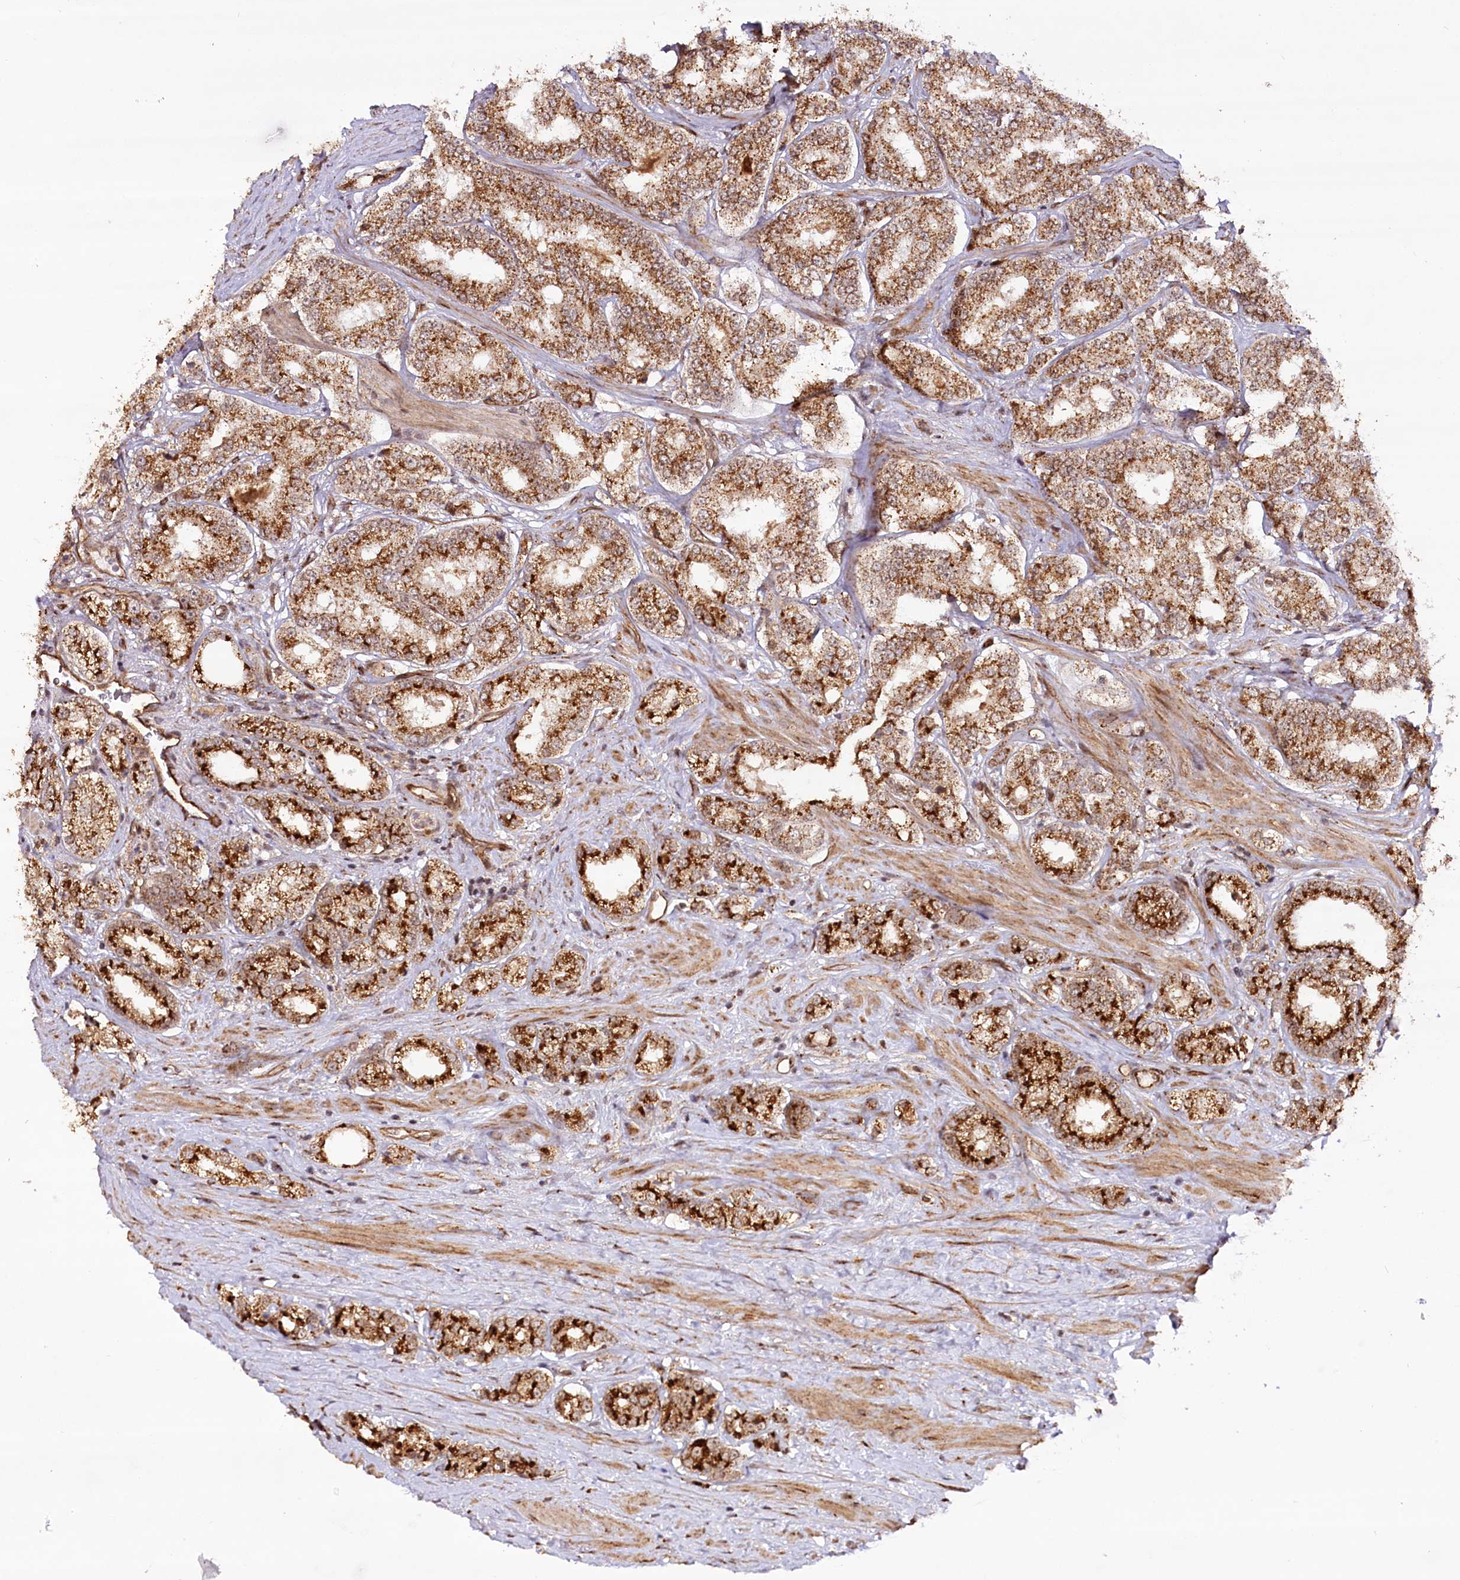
{"staining": {"intensity": "strong", "quantity": ">75%", "location": "cytoplasmic/membranous"}, "tissue": "prostate cancer", "cell_type": "Tumor cells", "image_type": "cancer", "snomed": [{"axis": "morphology", "description": "Normal tissue, NOS"}, {"axis": "morphology", "description": "Adenocarcinoma, High grade"}, {"axis": "topography", "description": "Prostate"}], "caption": "Strong cytoplasmic/membranous protein expression is seen in about >75% of tumor cells in high-grade adenocarcinoma (prostate). Using DAB (brown) and hematoxylin (blue) stains, captured at high magnification using brightfield microscopy.", "gene": "COPG1", "patient": {"sex": "male", "age": 83}}